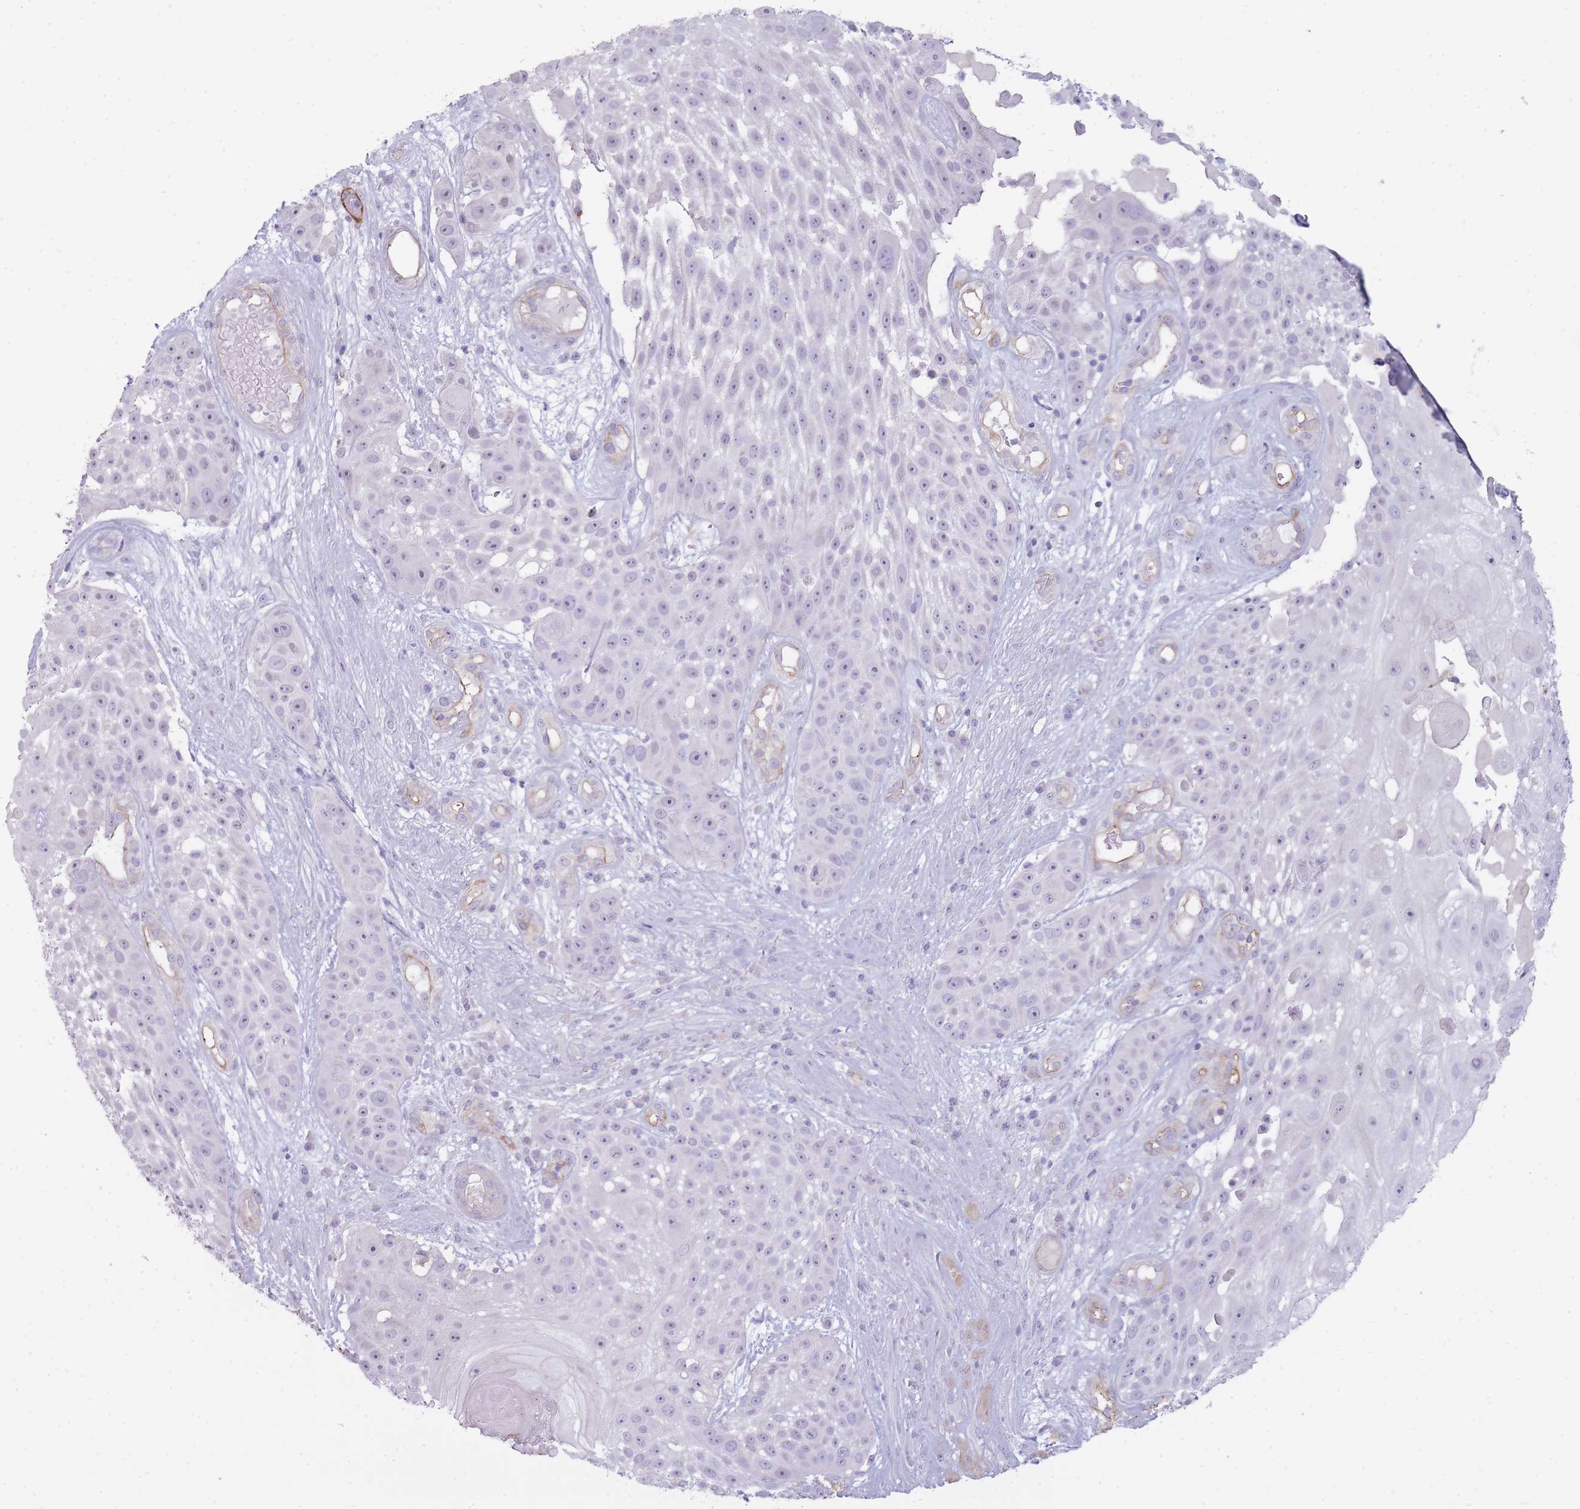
{"staining": {"intensity": "negative", "quantity": "none", "location": "none"}, "tissue": "skin cancer", "cell_type": "Tumor cells", "image_type": "cancer", "snomed": [{"axis": "morphology", "description": "Squamous cell carcinoma, NOS"}, {"axis": "topography", "description": "Skin"}], "caption": "This is an immunohistochemistry (IHC) histopathology image of skin squamous cell carcinoma. There is no positivity in tumor cells.", "gene": "UTP14A", "patient": {"sex": "female", "age": 86}}